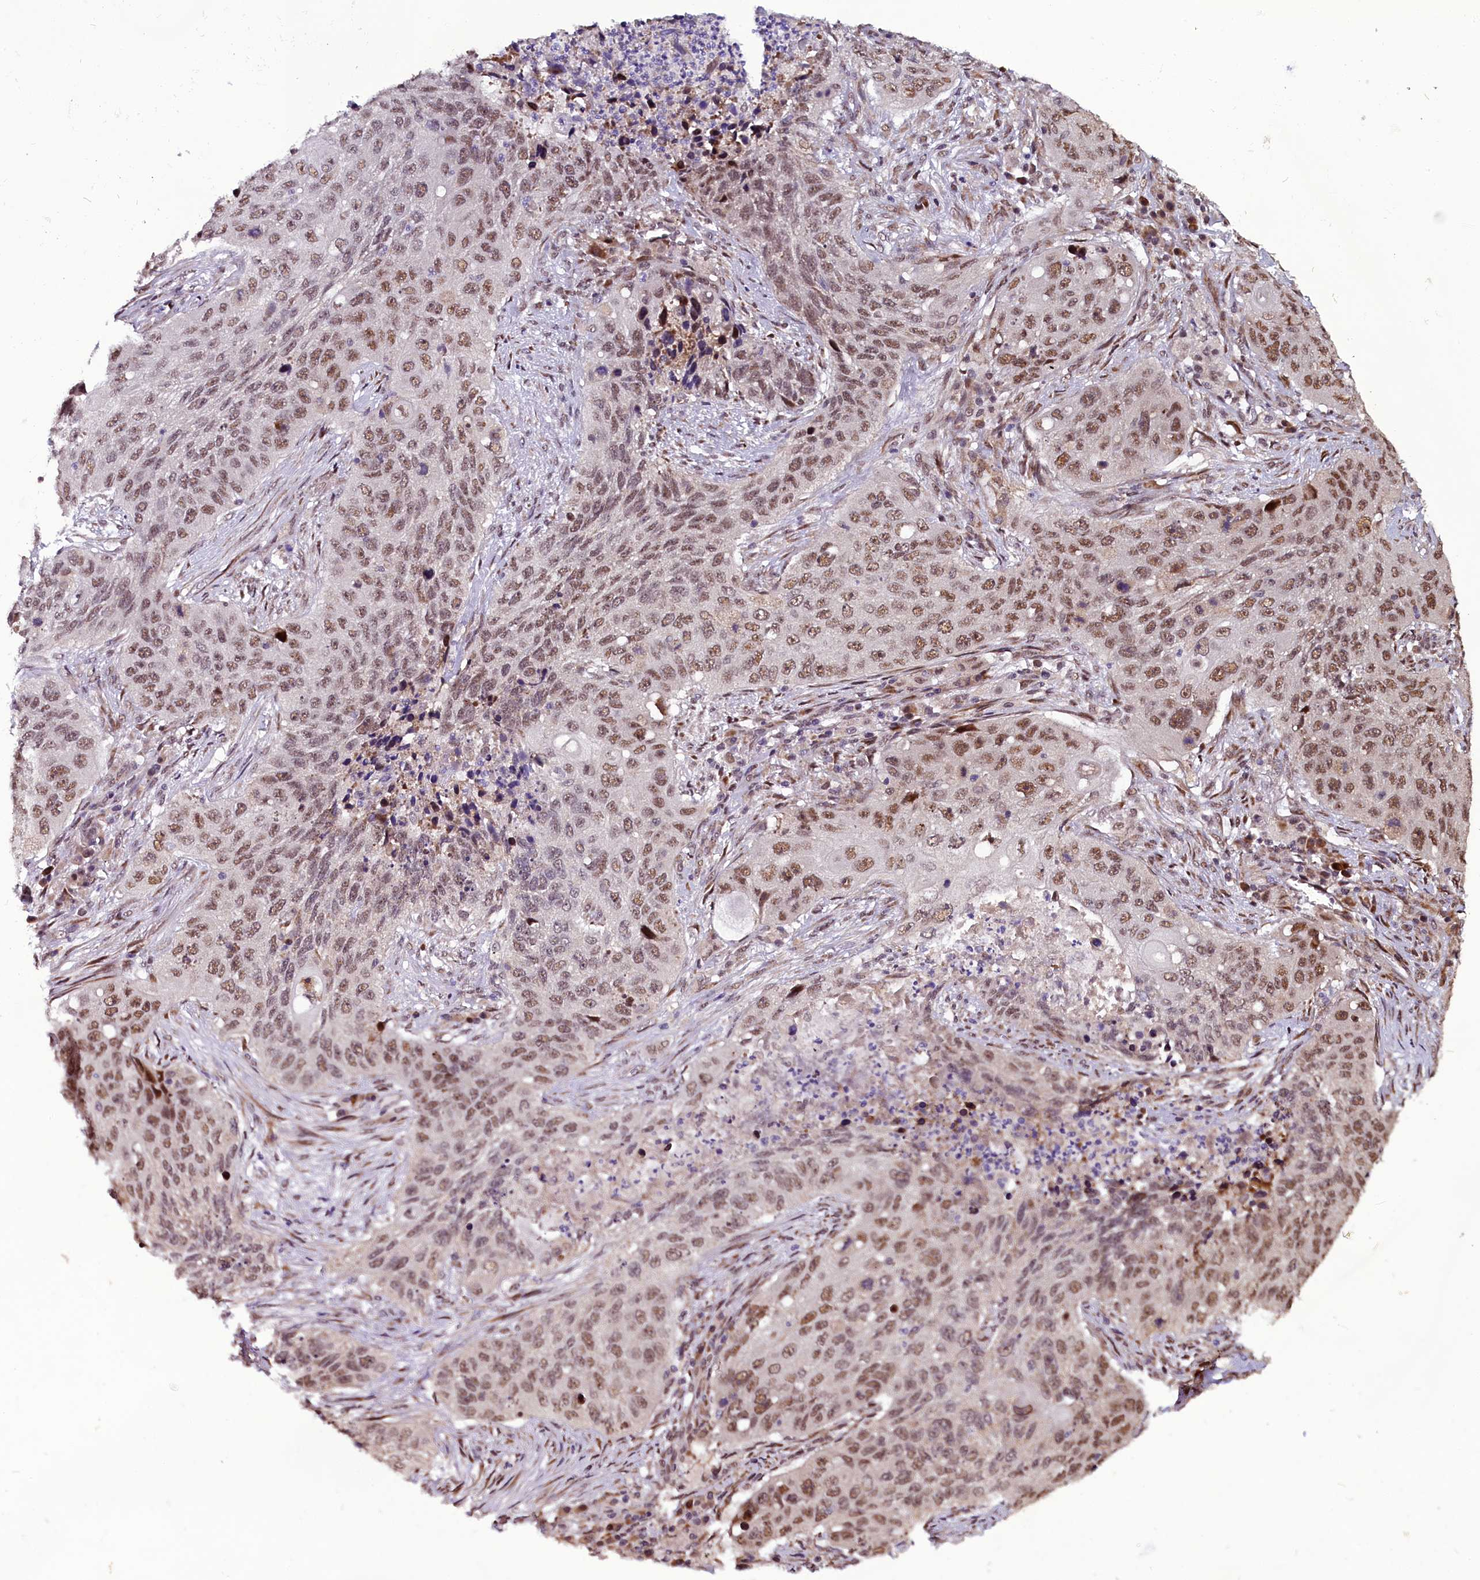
{"staining": {"intensity": "moderate", "quantity": ">75%", "location": "nuclear"}, "tissue": "lung cancer", "cell_type": "Tumor cells", "image_type": "cancer", "snomed": [{"axis": "morphology", "description": "Squamous cell carcinoma, NOS"}, {"axis": "topography", "description": "Lung"}], "caption": "An immunohistochemistry (IHC) micrograph of tumor tissue is shown. Protein staining in brown labels moderate nuclear positivity in lung squamous cell carcinoma within tumor cells.", "gene": "RPUSD2", "patient": {"sex": "female", "age": 63}}